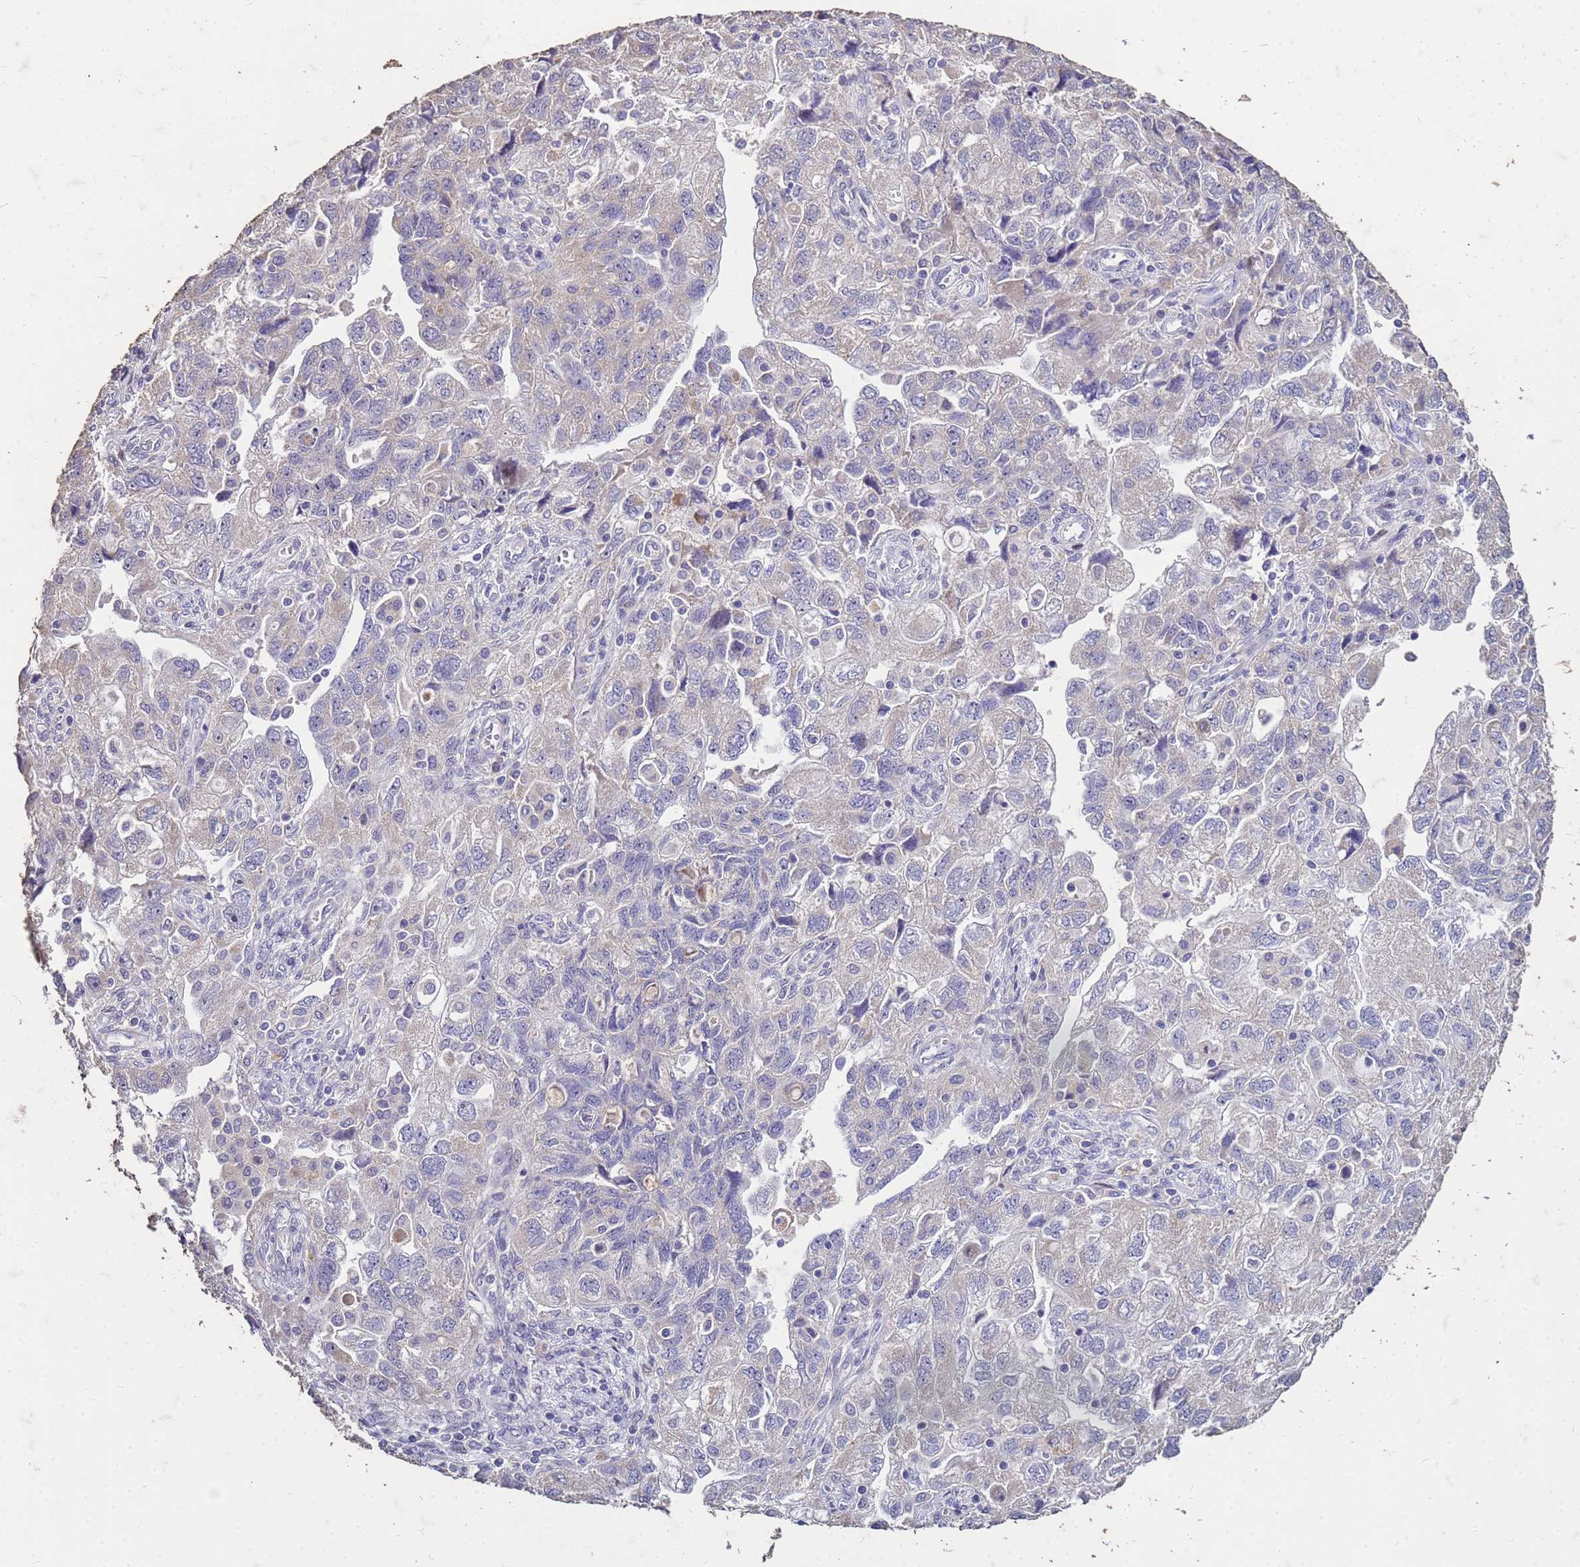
{"staining": {"intensity": "negative", "quantity": "none", "location": "none"}, "tissue": "ovarian cancer", "cell_type": "Tumor cells", "image_type": "cancer", "snomed": [{"axis": "morphology", "description": "Carcinoma, NOS"}, {"axis": "morphology", "description": "Cystadenocarcinoma, serous, NOS"}, {"axis": "topography", "description": "Ovary"}], "caption": "A photomicrograph of serous cystadenocarcinoma (ovarian) stained for a protein reveals no brown staining in tumor cells.", "gene": "FAM184B", "patient": {"sex": "female", "age": 69}}